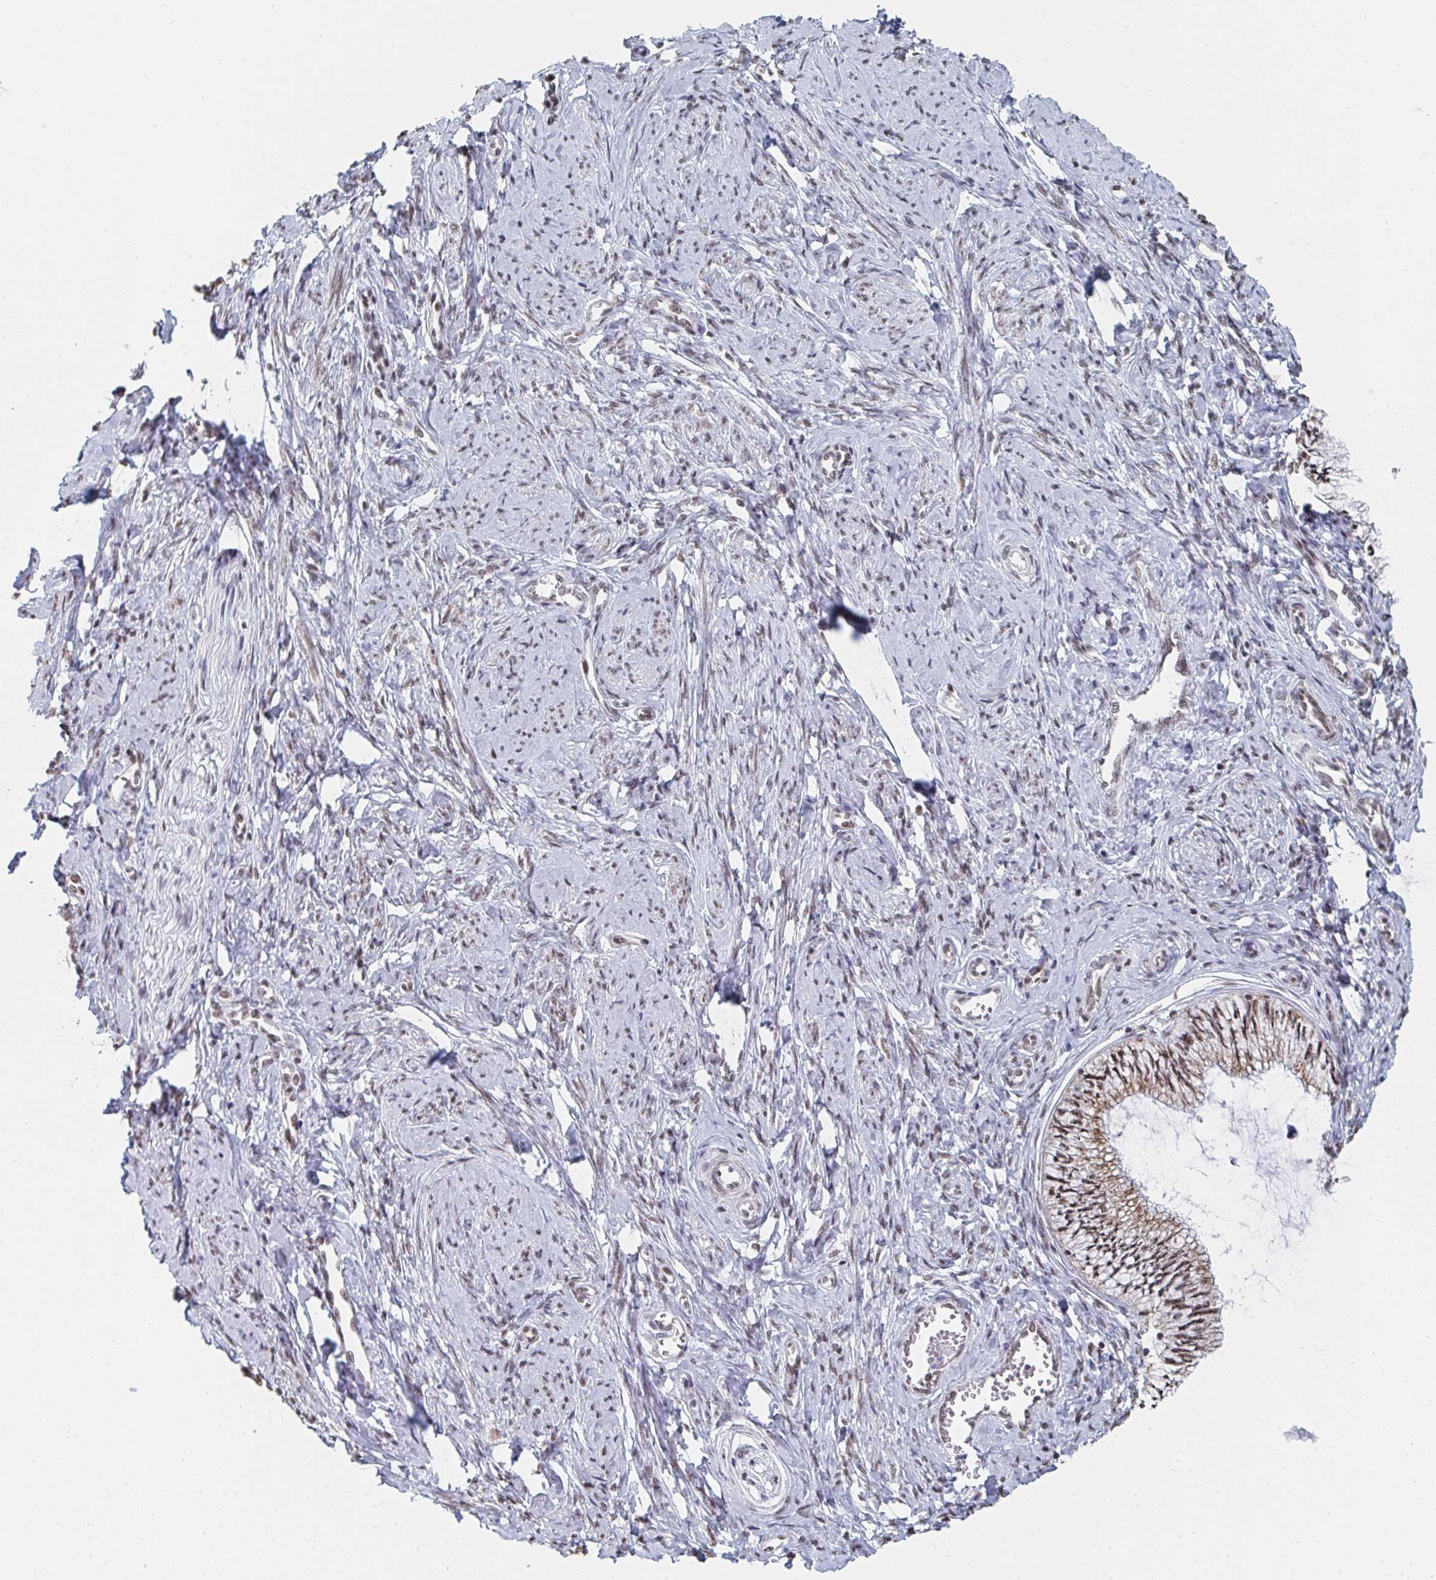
{"staining": {"intensity": "moderate", "quantity": ">75%", "location": "cytoplasmic/membranous,nuclear"}, "tissue": "cervix", "cell_type": "Glandular cells", "image_type": "normal", "snomed": [{"axis": "morphology", "description": "Normal tissue, NOS"}, {"axis": "topography", "description": "Cervix"}], "caption": "The histopathology image demonstrates staining of benign cervix, revealing moderate cytoplasmic/membranous,nuclear protein positivity (brown color) within glandular cells.", "gene": "MBNL1", "patient": {"sex": "female", "age": 24}}